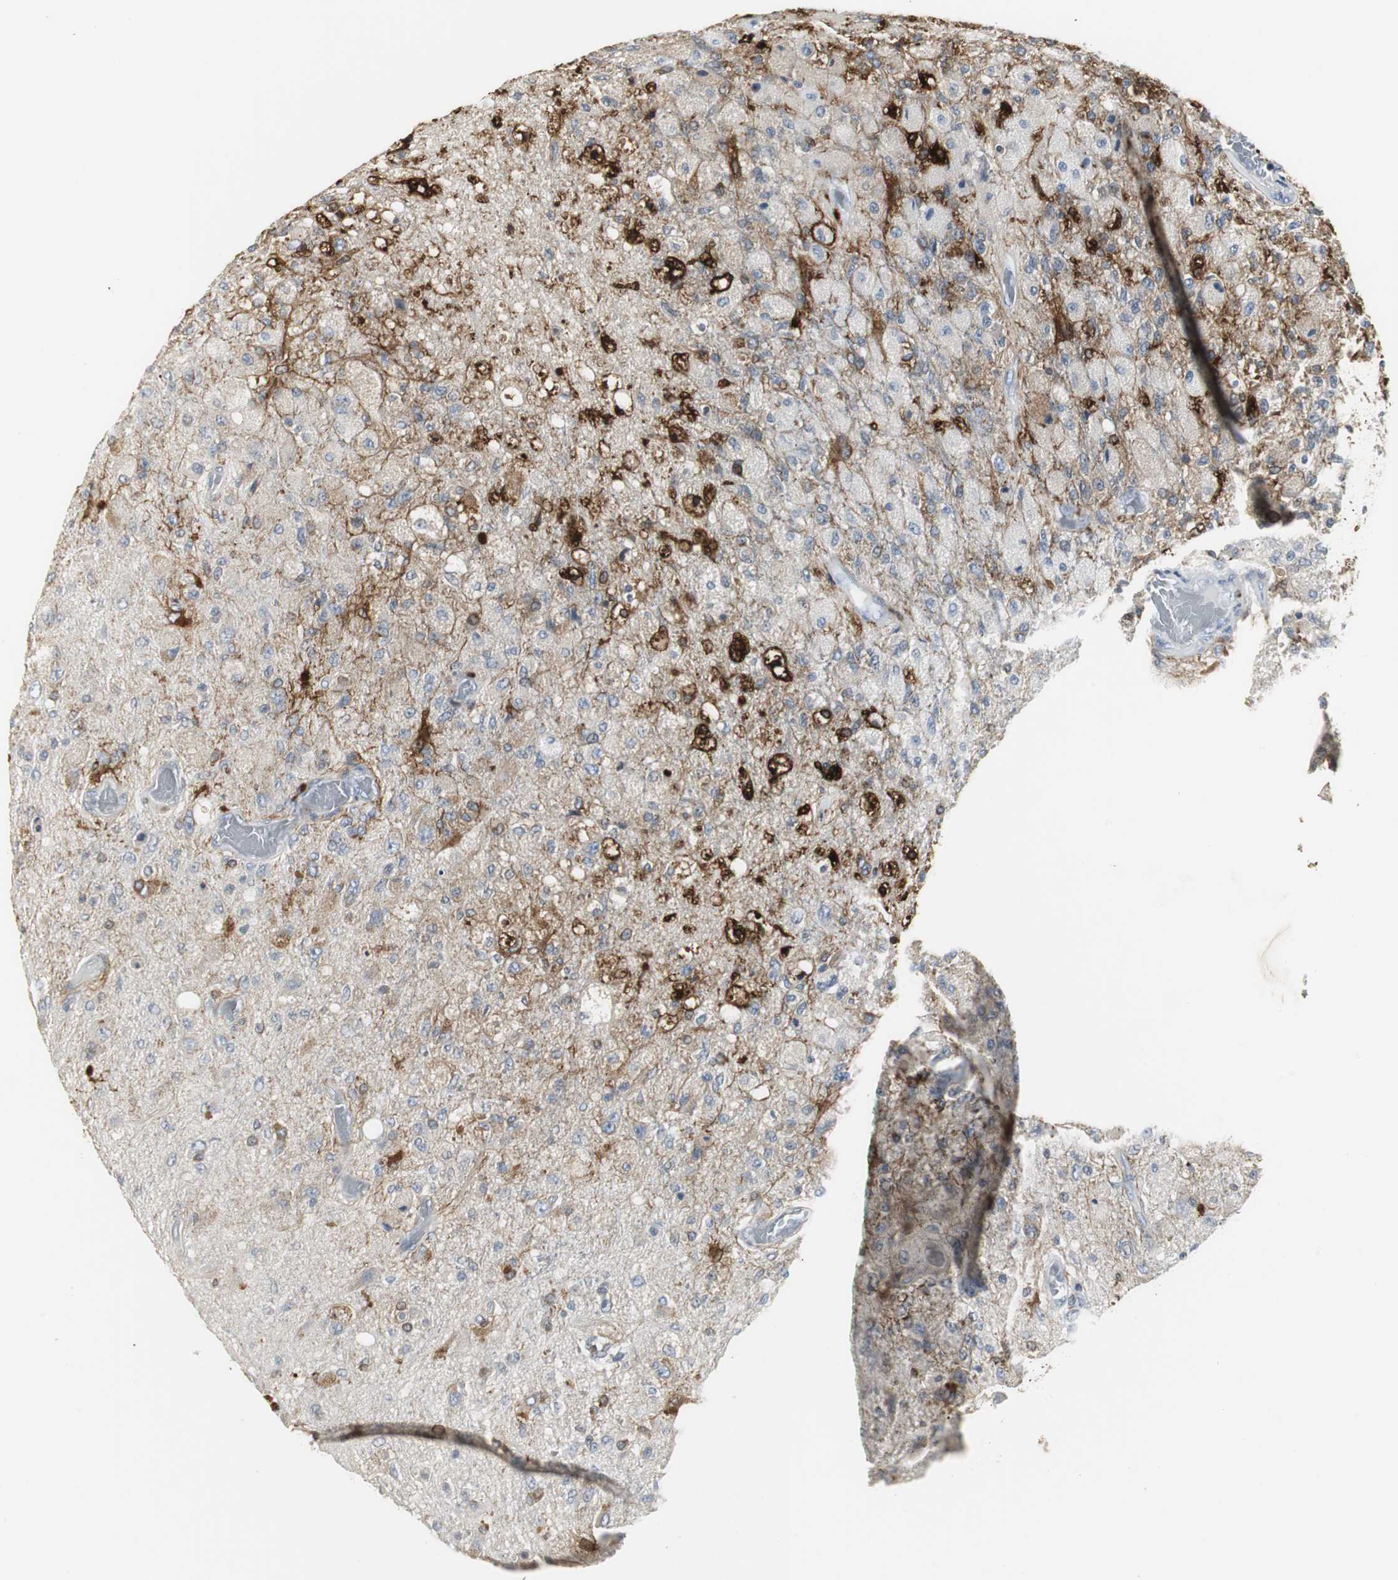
{"staining": {"intensity": "weak", "quantity": "<25%", "location": "cytoplasmic/membranous"}, "tissue": "glioma", "cell_type": "Tumor cells", "image_type": "cancer", "snomed": [{"axis": "morphology", "description": "Normal tissue, NOS"}, {"axis": "morphology", "description": "Glioma, malignant, High grade"}, {"axis": "topography", "description": "Cerebral cortex"}], "caption": "Tumor cells show no significant protein expression in malignant glioma (high-grade).", "gene": "PI15", "patient": {"sex": "male", "age": 77}}